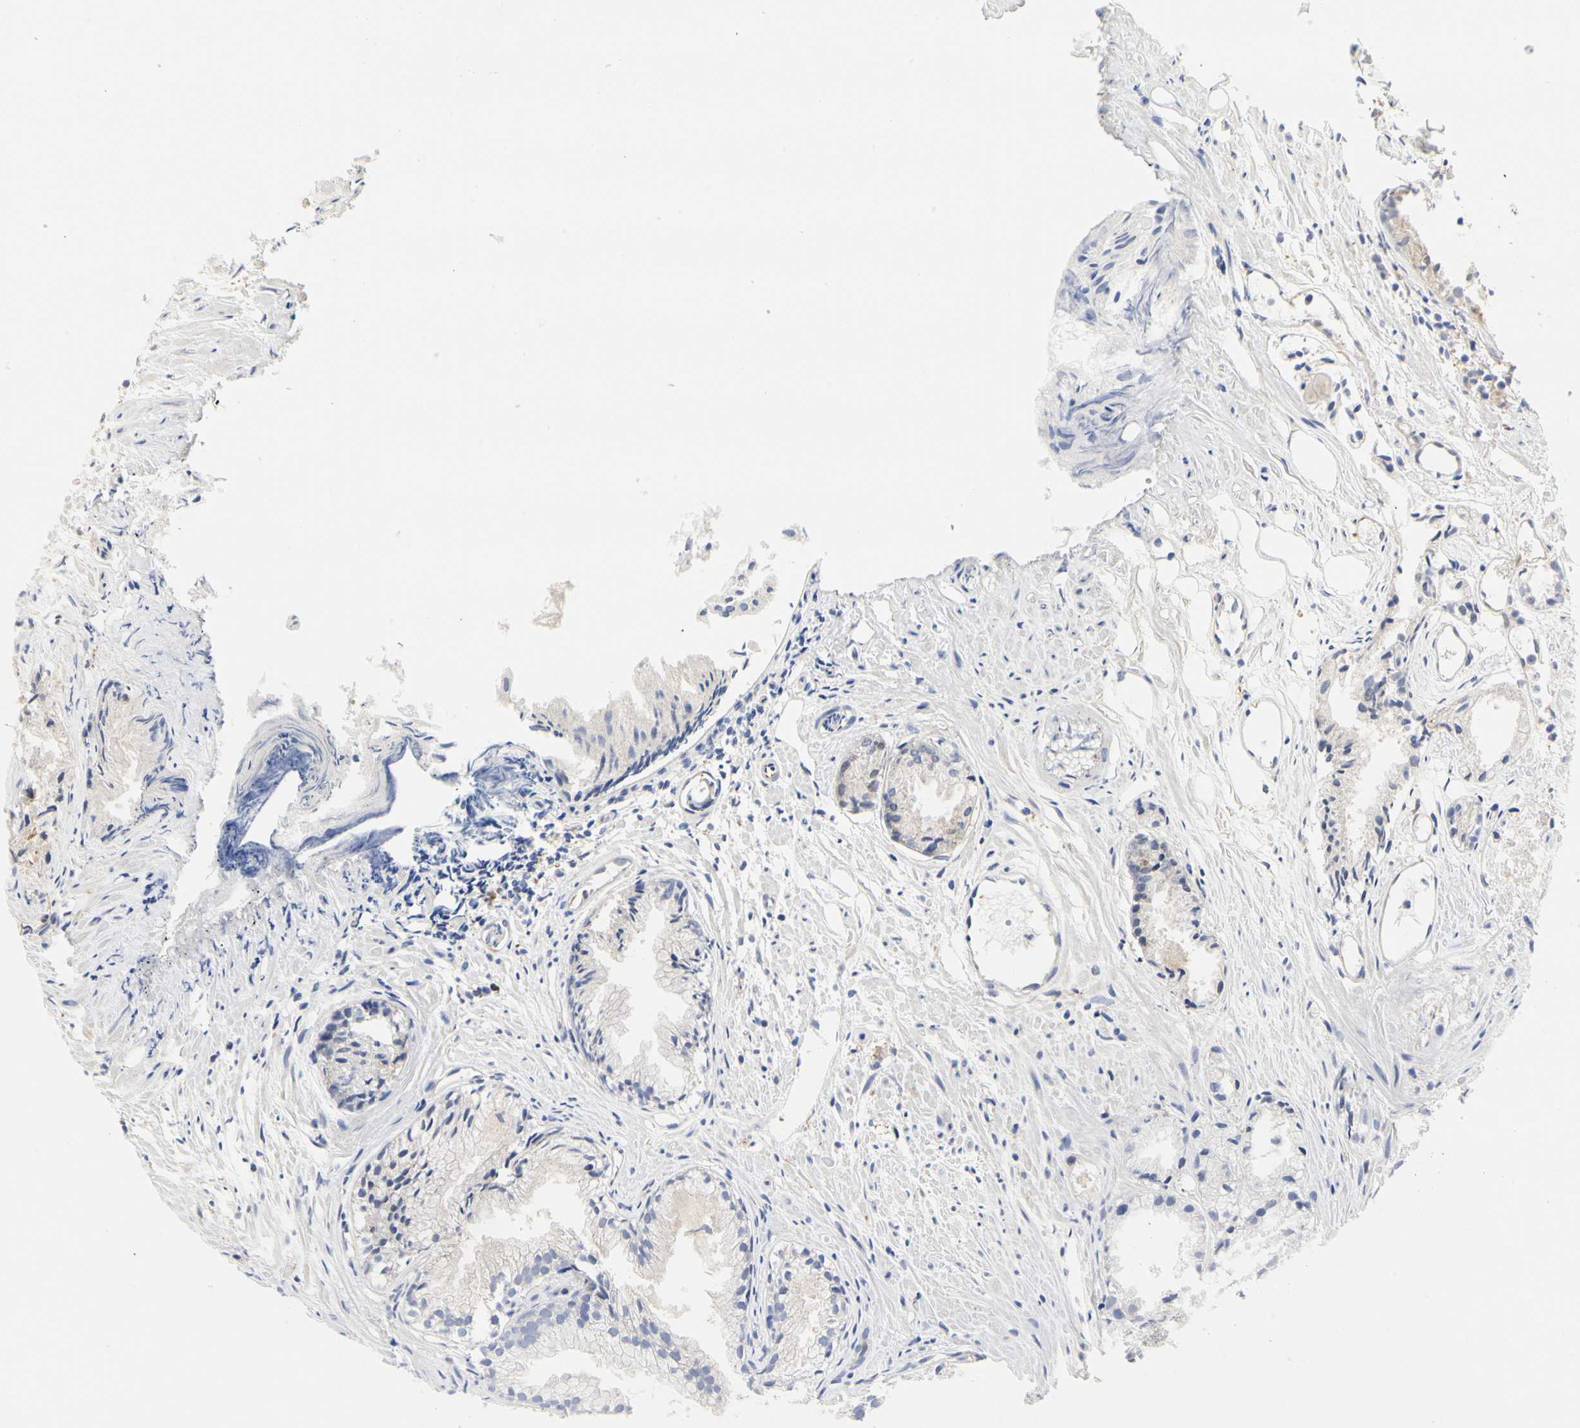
{"staining": {"intensity": "negative", "quantity": "none", "location": "none"}, "tissue": "prostate cancer", "cell_type": "Tumor cells", "image_type": "cancer", "snomed": [{"axis": "morphology", "description": "Adenocarcinoma, Low grade"}, {"axis": "topography", "description": "Prostate"}], "caption": "This micrograph is of prostate cancer (low-grade adenocarcinoma) stained with immunohistochemistry to label a protein in brown with the nuclei are counter-stained blue. There is no staining in tumor cells. The staining is performed using DAB (3,3'-diaminobenzidine) brown chromogen with nuclei counter-stained in using hematoxylin.", "gene": "C3orf52", "patient": {"sex": "male", "age": 72}}